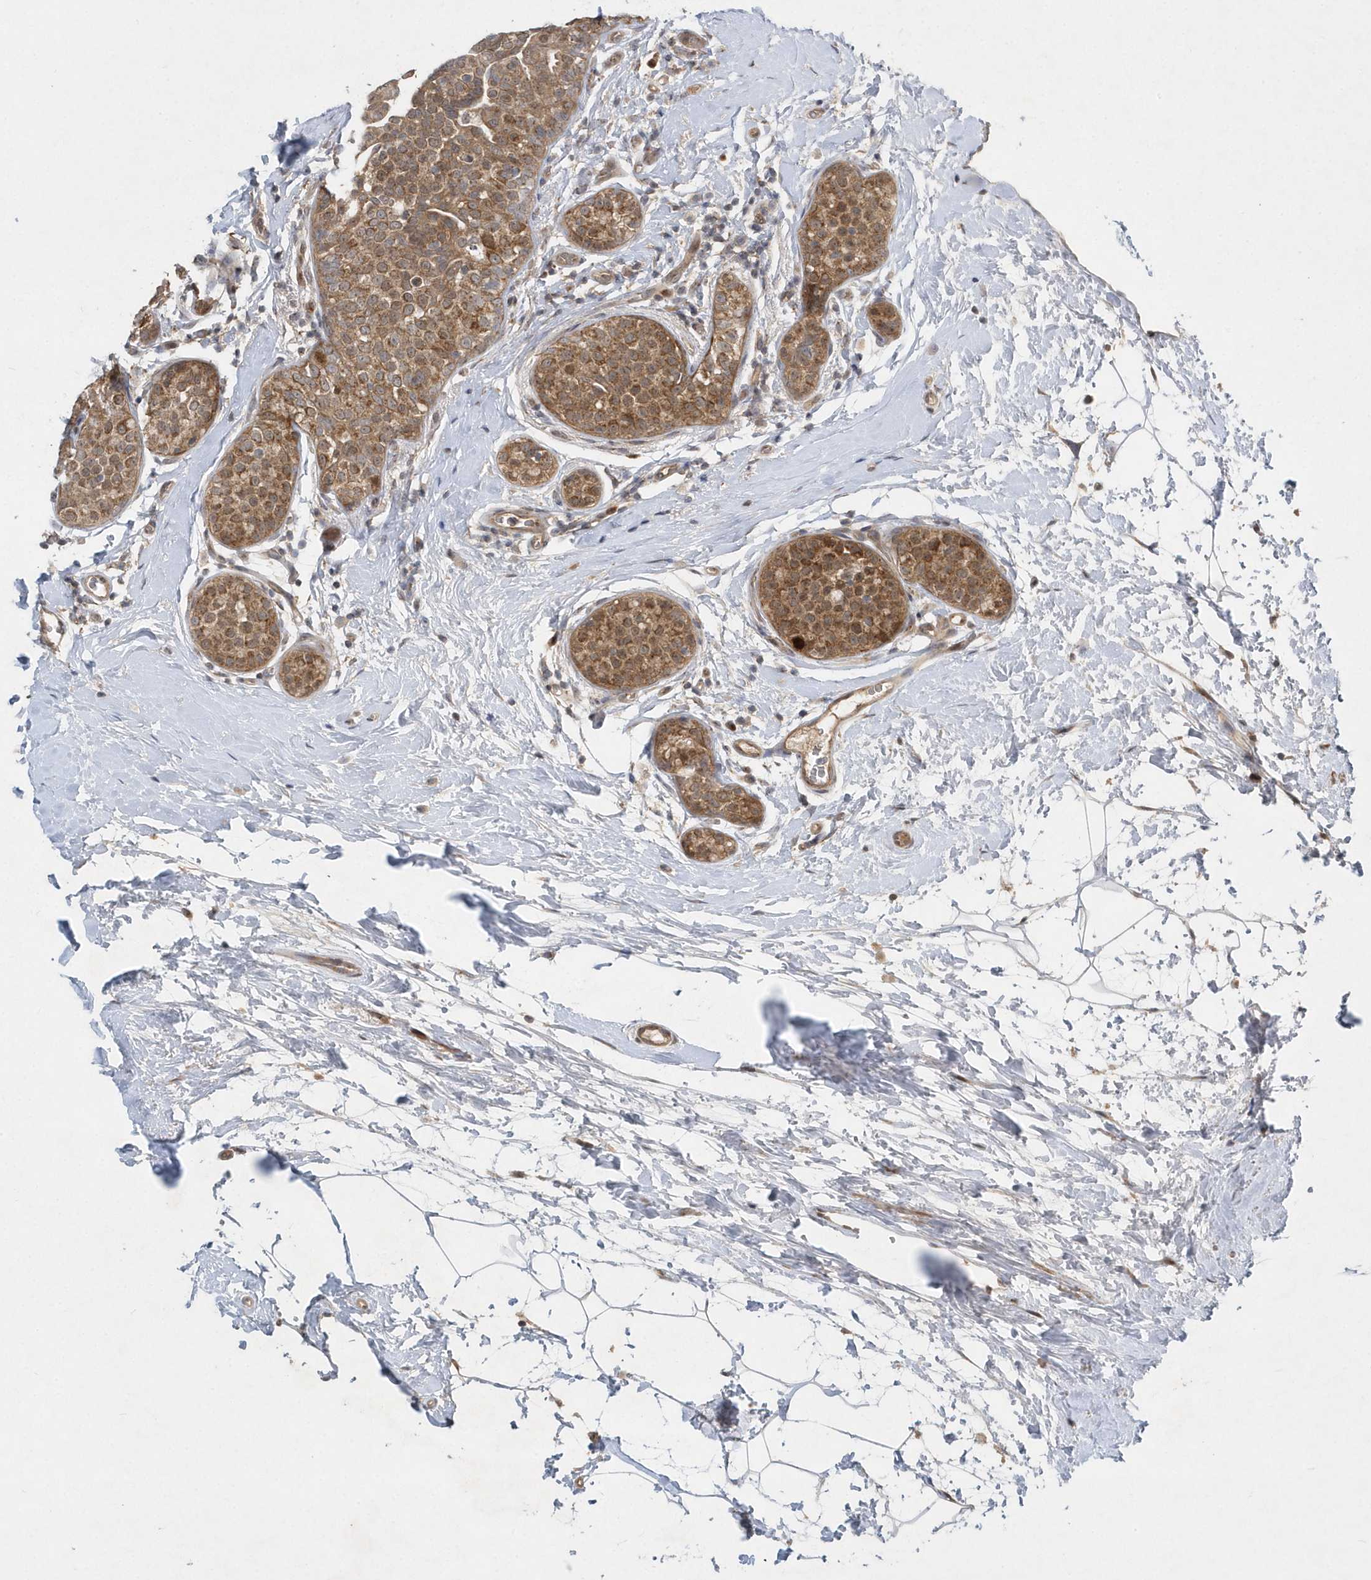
{"staining": {"intensity": "moderate", "quantity": ">75%", "location": "cytoplasmic/membranous"}, "tissue": "breast cancer", "cell_type": "Tumor cells", "image_type": "cancer", "snomed": [{"axis": "morphology", "description": "Lobular carcinoma, in situ"}, {"axis": "morphology", "description": "Lobular carcinoma"}, {"axis": "topography", "description": "Breast"}], "caption": "This histopathology image exhibits IHC staining of human breast lobular carcinoma, with medium moderate cytoplasmic/membranous staining in about >75% of tumor cells.", "gene": "MXI1", "patient": {"sex": "female", "age": 41}}